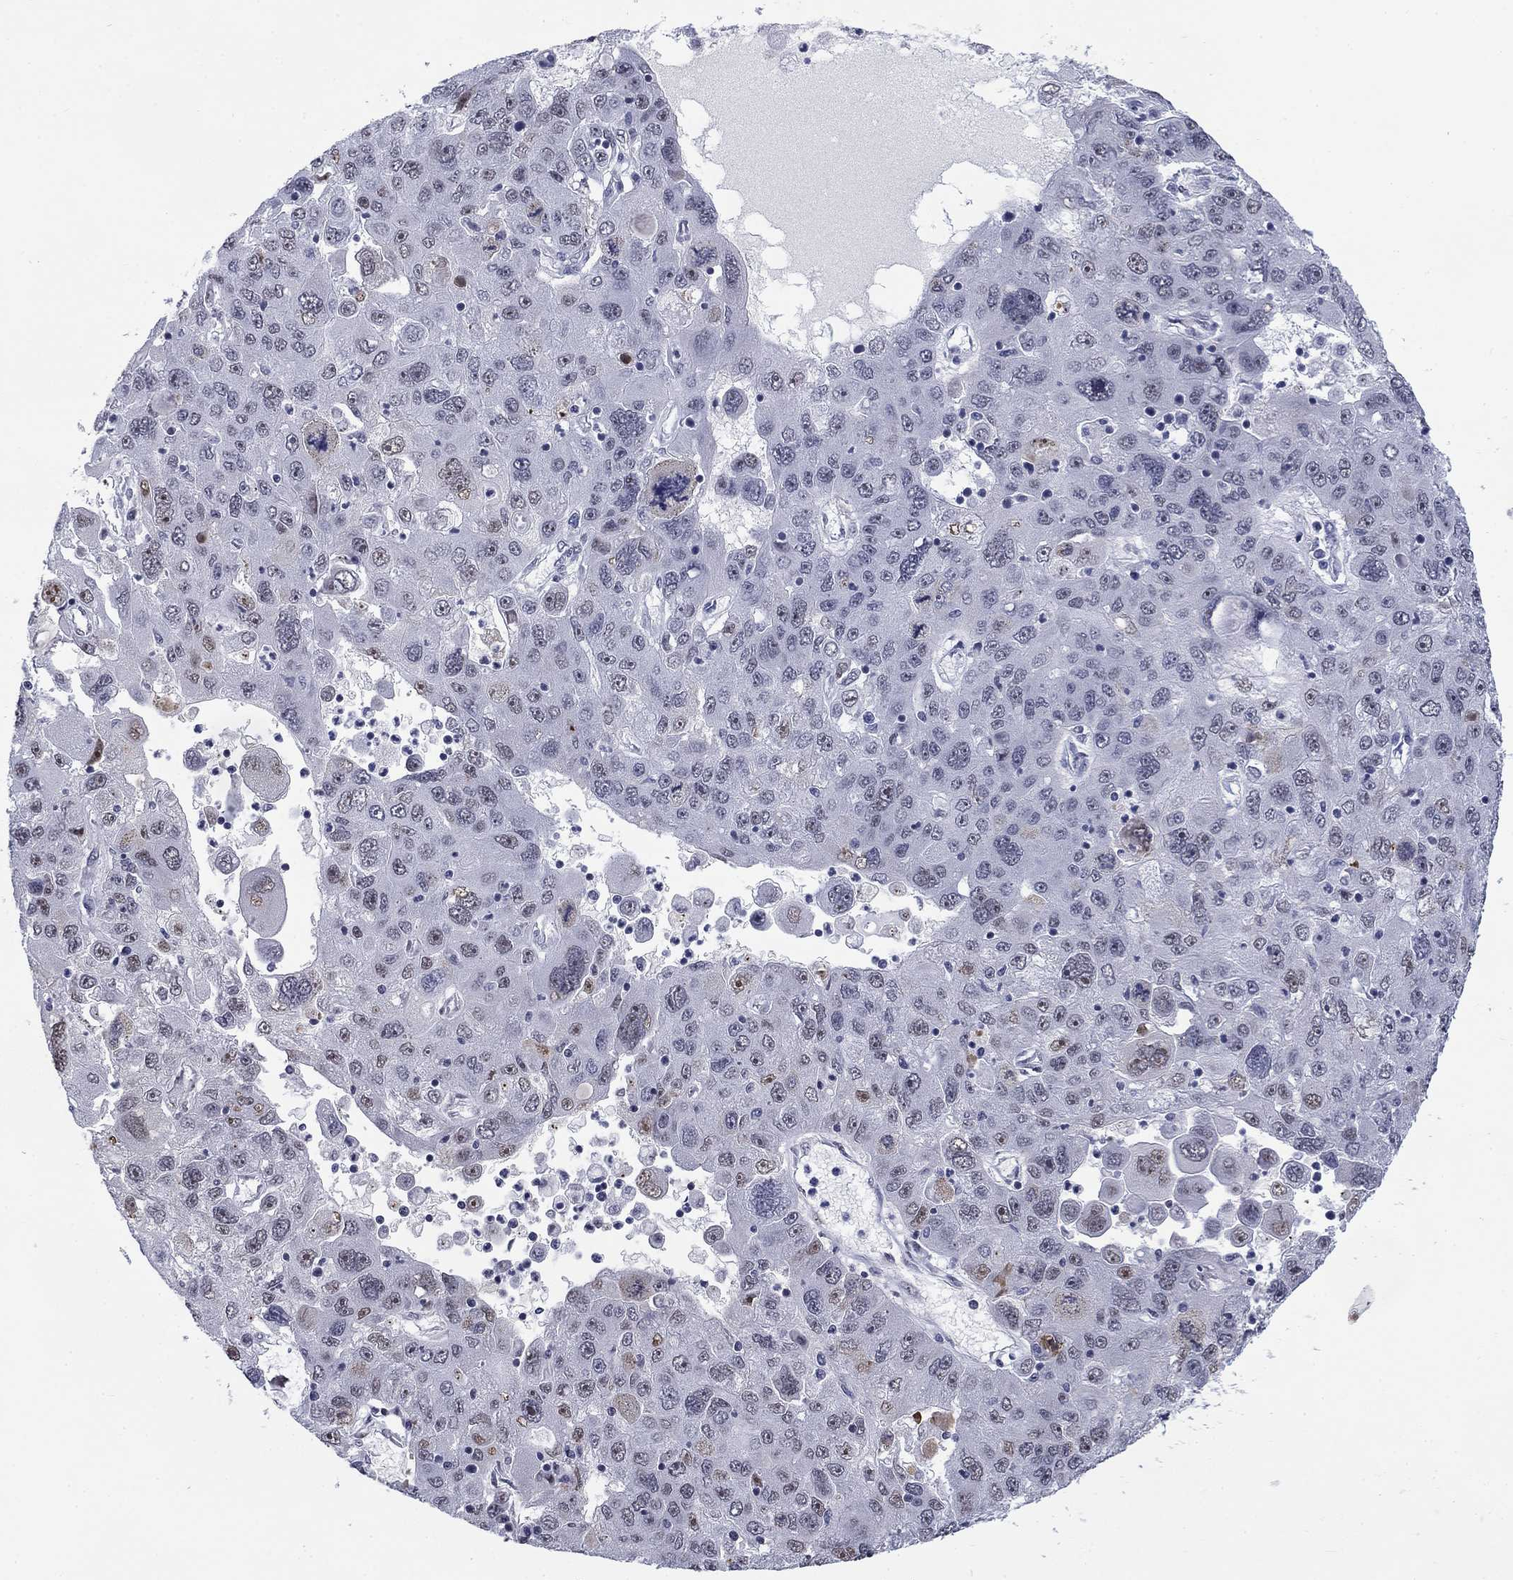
{"staining": {"intensity": "negative", "quantity": "none", "location": "none"}, "tissue": "stomach cancer", "cell_type": "Tumor cells", "image_type": "cancer", "snomed": [{"axis": "morphology", "description": "Adenocarcinoma, NOS"}, {"axis": "topography", "description": "Stomach"}], "caption": "High magnification brightfield microscopy of adenocarcinoma (stomach) stained with DAB (3,3'-diaminobenzidine) (brown) and counterstained with hematoxylin (blue): tumor cells show no significant expression.", "gene": "CSRNP3", "patient": {"sex": "male", "age": 56}}